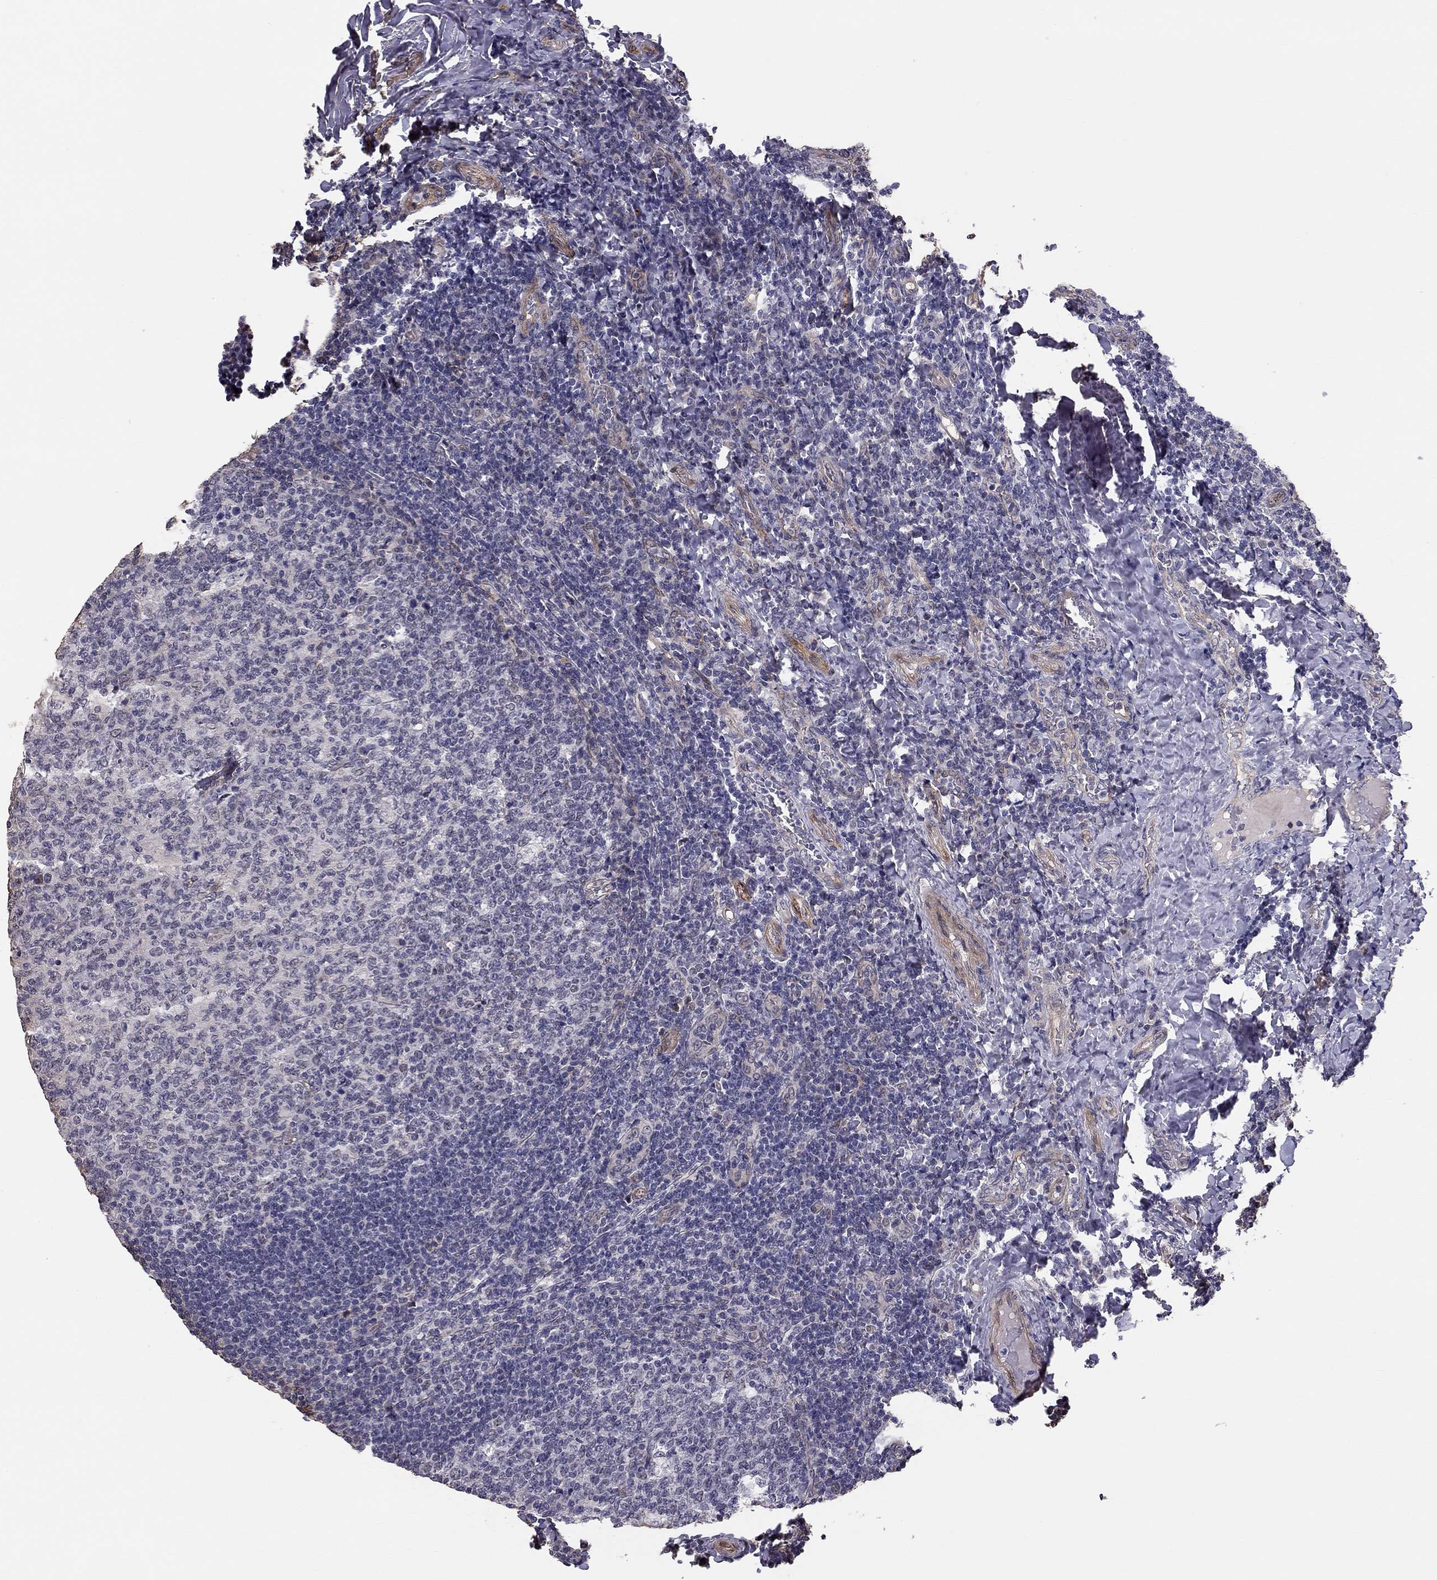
{"staining": {"intensity": "negative", "quantity": "none", "location": "none"}, "tissue": "tonsil", "cell_type": "Germinal center cells", "image_type": "normal", "snomed": [{"axis": "morphology", "description": "Normal tissue, NOS"}, {"axis": "topography", "description": "Tonsil"}], "caption": "Immunohistochemistry histopathology image of benign tonsil: tonsil stained with DAB (3,3'-diaminobenzidine) demonstrates no significant protein staining in germinal center cells. (DAB (3,3'-diaminobenzidine) IHC, high magnification).", "gene": "GJB4", "patient": {"sex": "female", "age": 10}}